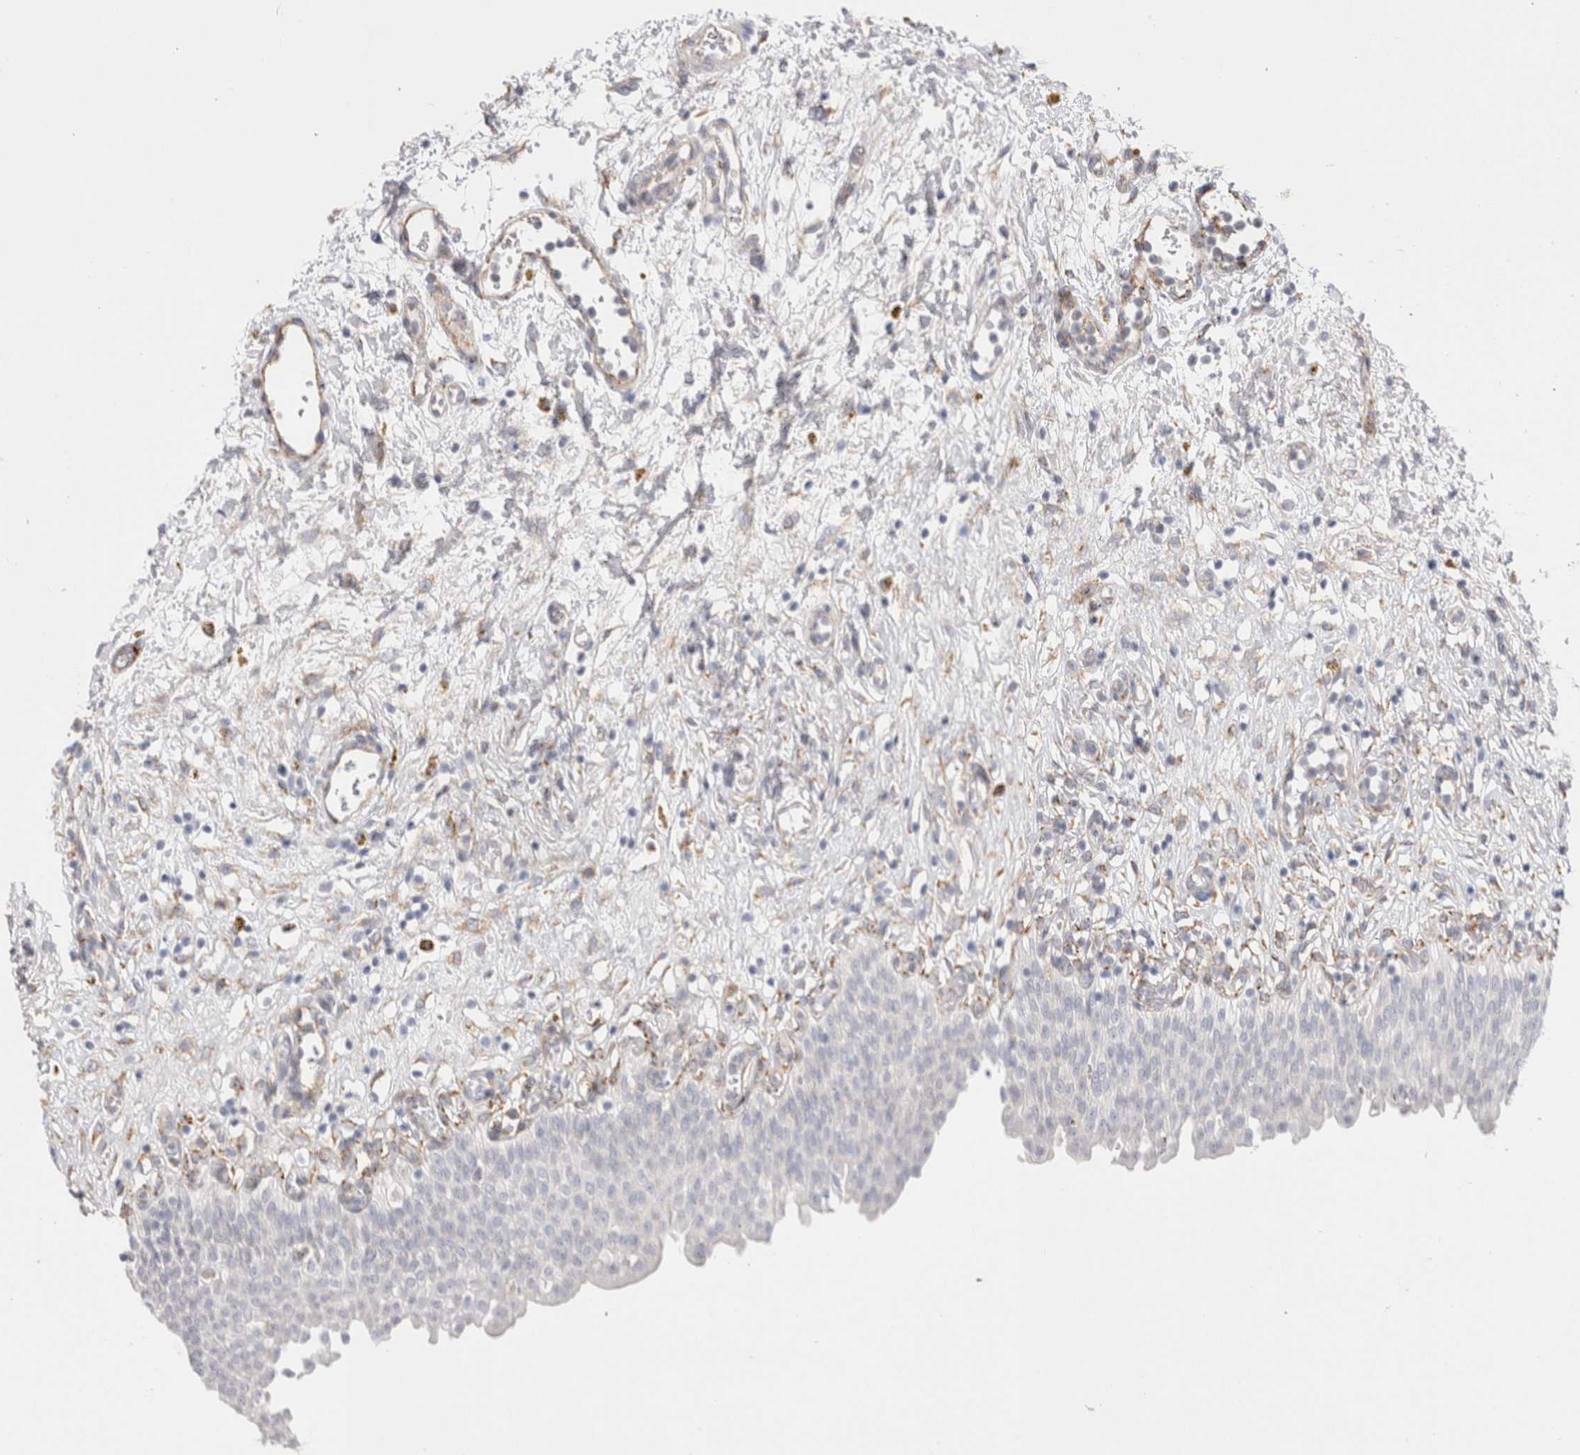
{"staining": {"intensity": "moderate", "quantity": "25%-75%", "location": "cytoplasmic/membranous"}, "tissue": "urinary bladder", "cell_type": "Urothelial cells", "image_type": "normal", "snomed": [{"axis": "morphology", "description": "Urothelial carcinoma, High grade"}, {"axis": "topography", "description": "Urinary bladder"}], "caption": "Protein expression analysis of normal human urinary bladder reveals moderate cytoplasmic/membranous positivity in approximately 25%-75% of urothelial cells. (brown staining indicates protein expression, while blue staining denotes nuclei).", "gene": "CNPY4", "patient": {"sex": "male", "age": 46}}